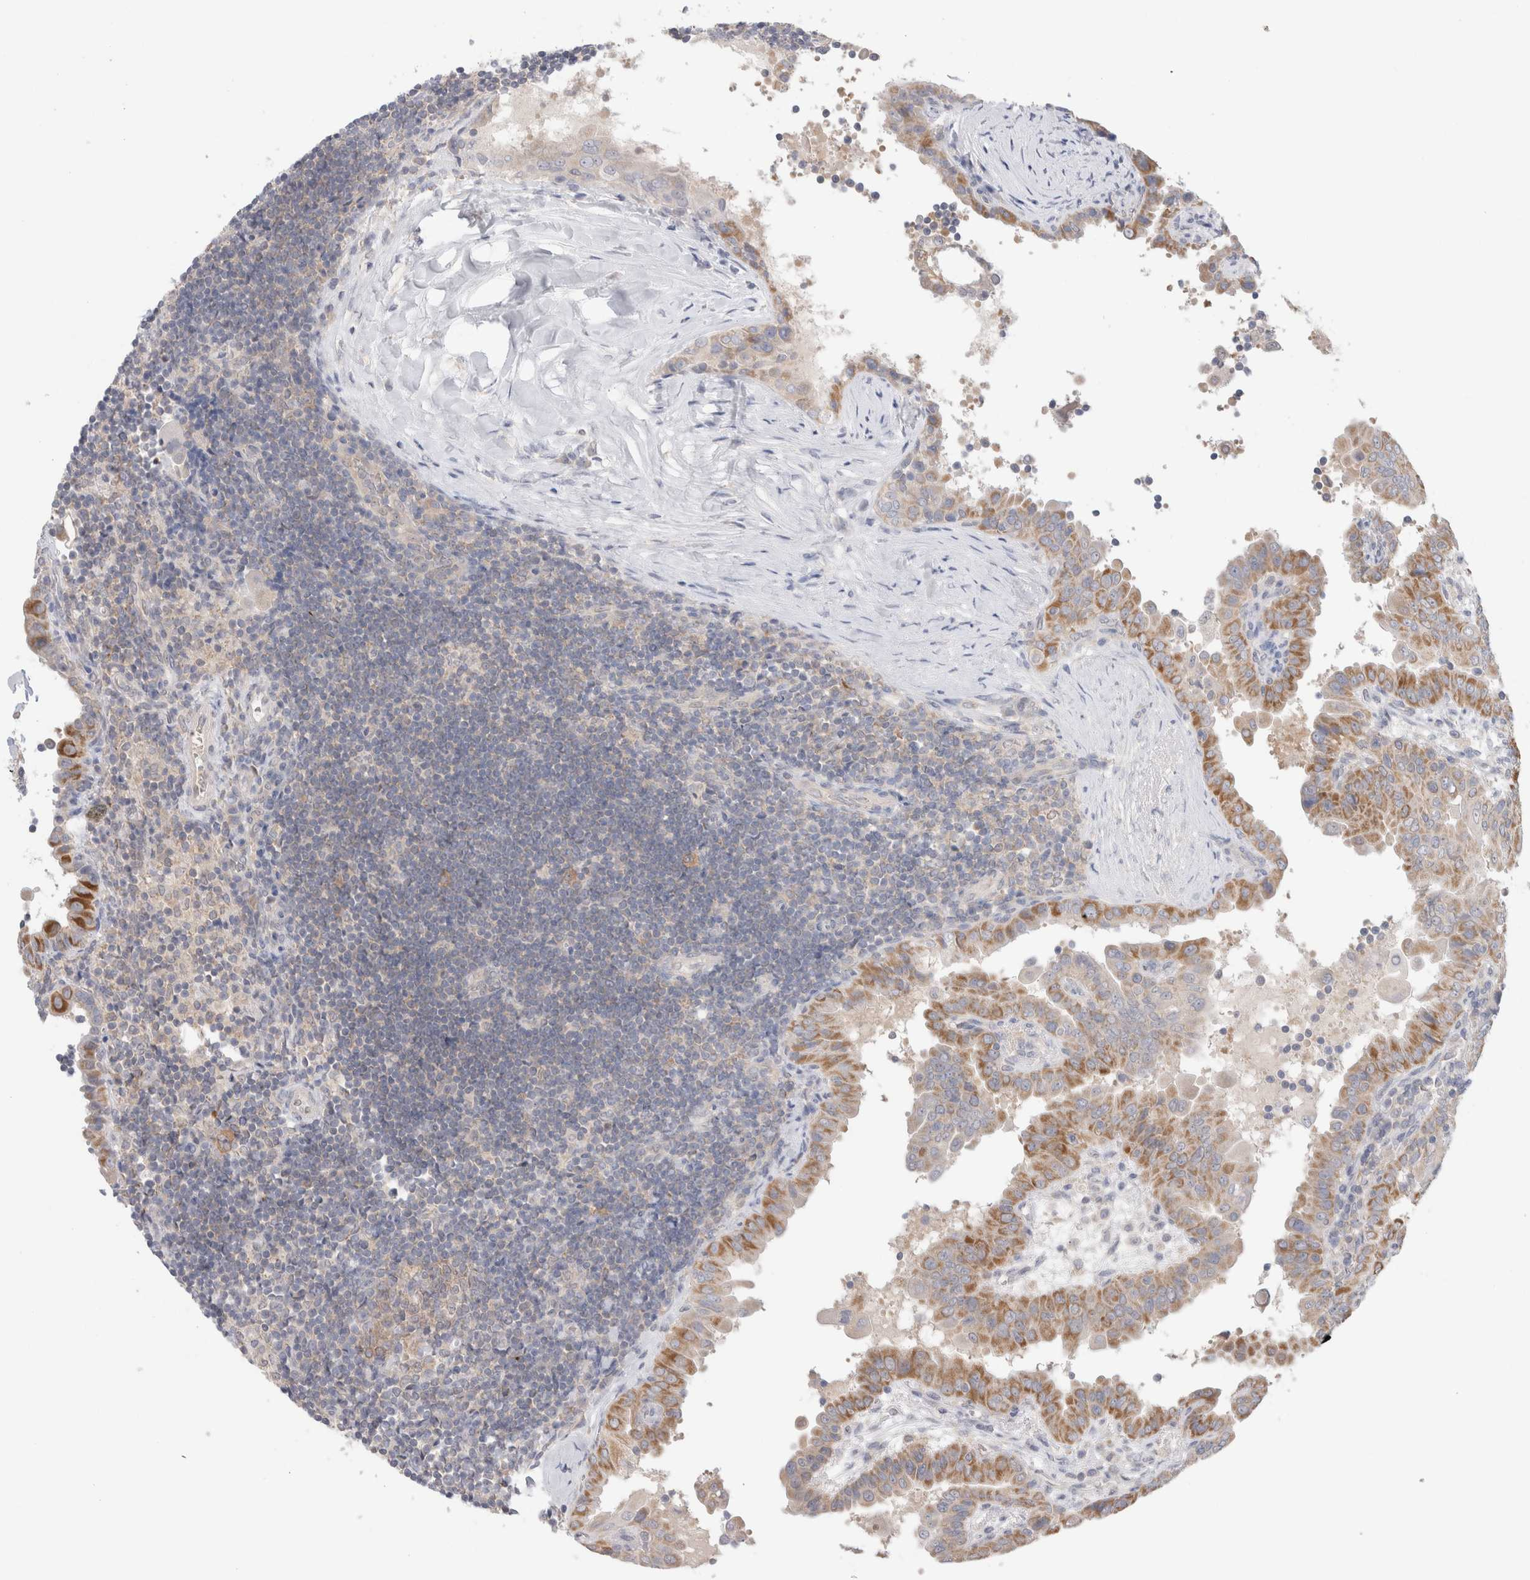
{"staining": {"intensity": "strong", "quantity": ">75%", "location": "cytoplasmic/membranous"}, "tissue": "thyroid cancer", "cell_type": "Tumor cells", "image_type": "cancer", "snomed": [{"axis": "morphology", "description": "Papillary adenocarcinoma, NOS"}, {"axis": "topography", "description": "Thyroid gland"}], "caption": "Brown immunohistochemical staining in human thyroid cancer (papillary adenocarcinoma) shows strong cytoplasmic/membranous expression in approximately >75% of tumor cells.", "gene": "NDOR1", "patient": {"sex": "male", "age": 33}}